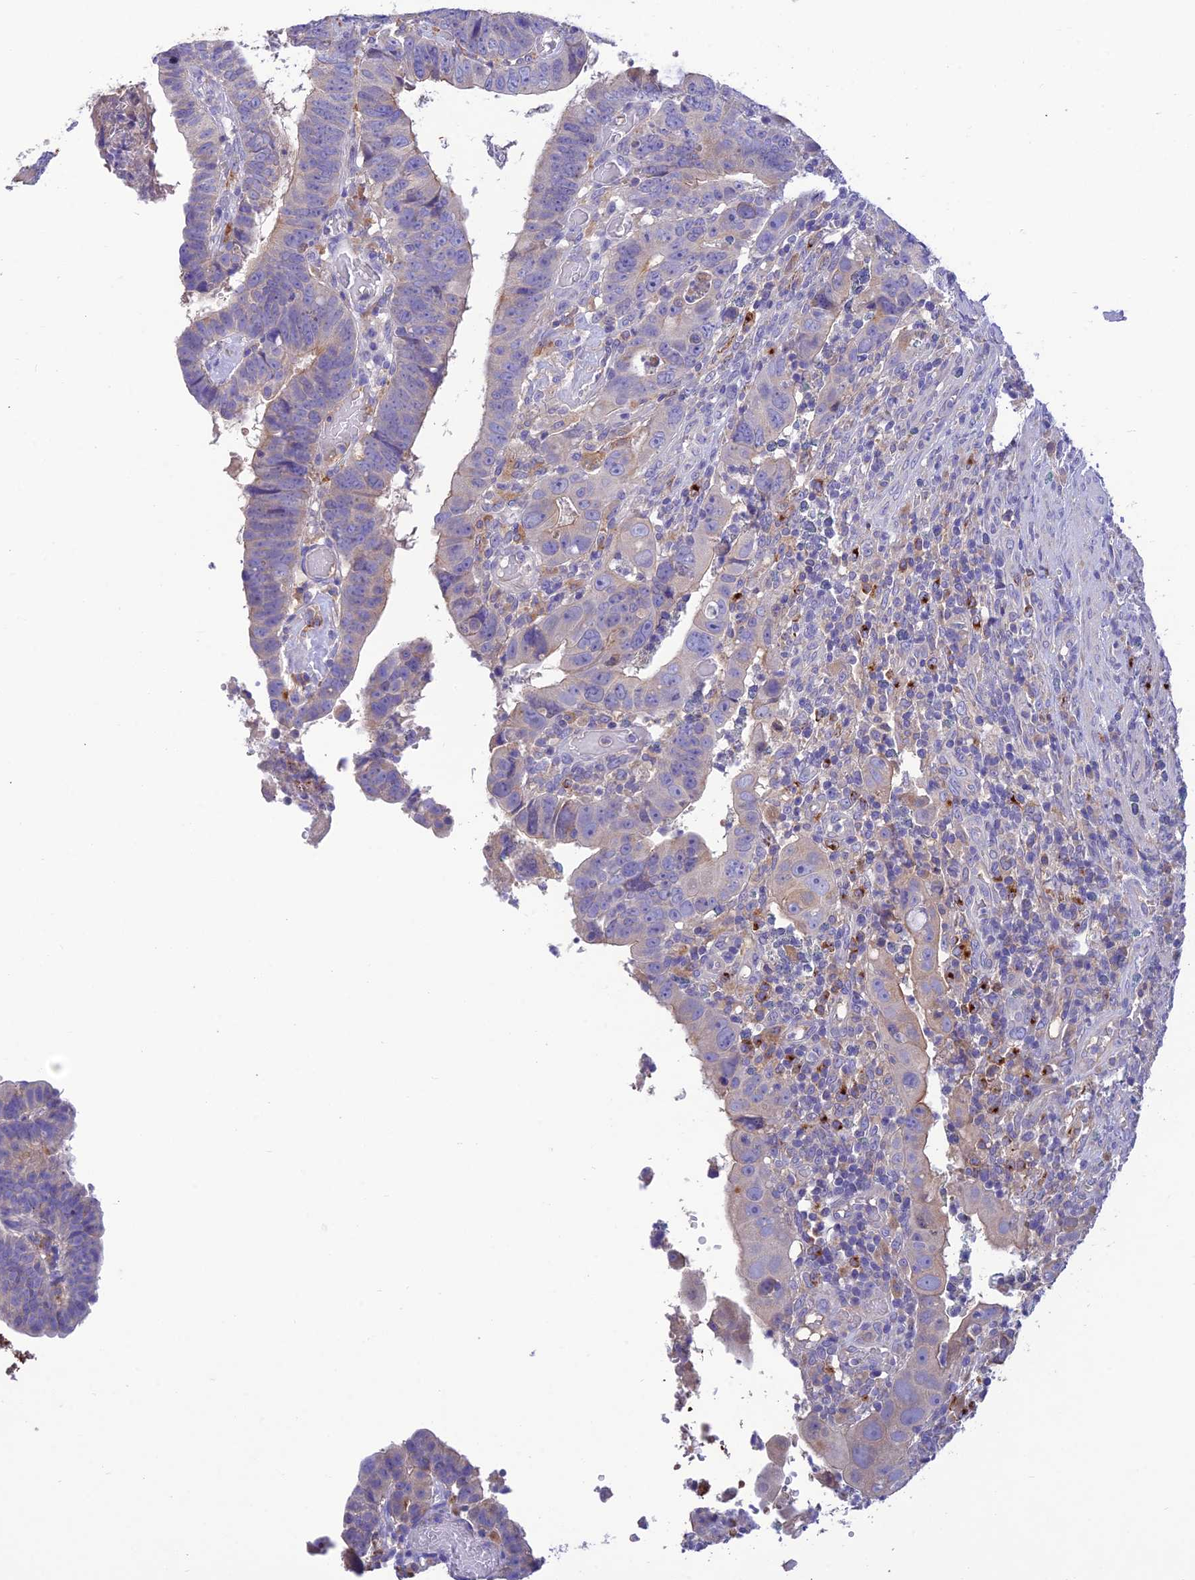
{"staining": {"intensity": "weak", "quantity": "<25%", "location": "cytoplasmic/membranous"}, "tissue": "colorectal cancer", "cell_type": "Tumor cells", "image_type": "cancer", "snomed": [{"axis": "morphology", "description": "Normal tissue, NOS"}, {"axis": "morphology", "description": "Adenocarcinoma, NOS"}, {"axis": "topography", "description": "Rectum"}], "caption": "Immunohistochemical staining of human colorectal cancer (adenocarcinoma) shows no significant staining in tumor cells.", "gene": "SFT2D2", "patient": {"sex": "female", "age": 65}}